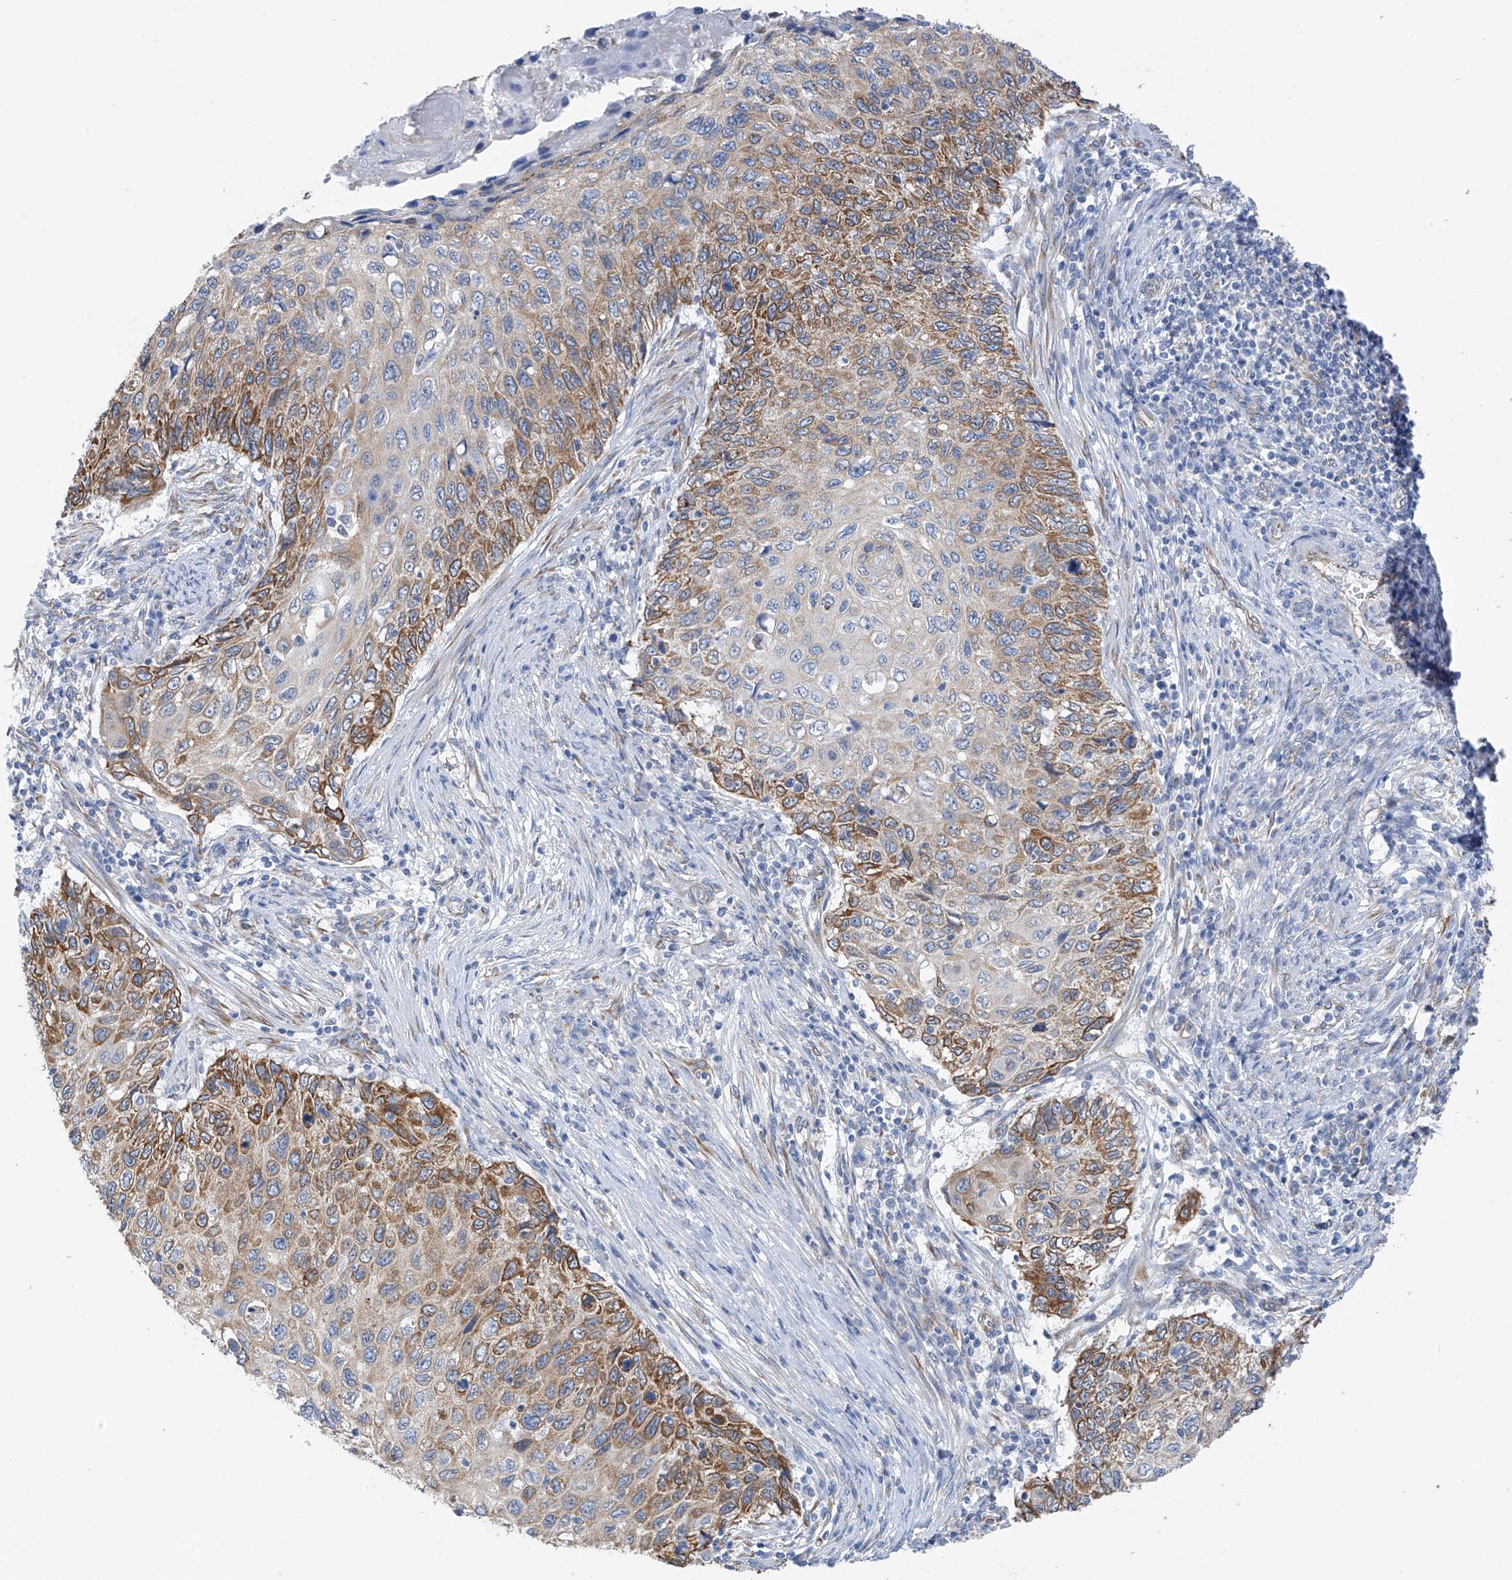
{"staining": {"intensity": "moderate", "quantity": "25%-75%", "location": "cytoplasmic/membranous"}, "tissue": "cervical cancer", "cell_type": "Tumor cells", "image_type": "cancer", "snomed": [{"axis": "morphology", "description": "Squamous cell carcinoma, NOS"}, {"axis": "topography", "description": "Cervix"}], "caption": "A brown stain labels moderate cytoplasmic/membranous staining of a protein in human cervical squamous cell carcinoma tumor cells.", "gene": "RCN2", "patient": {"sex": "female", "age": 70}}